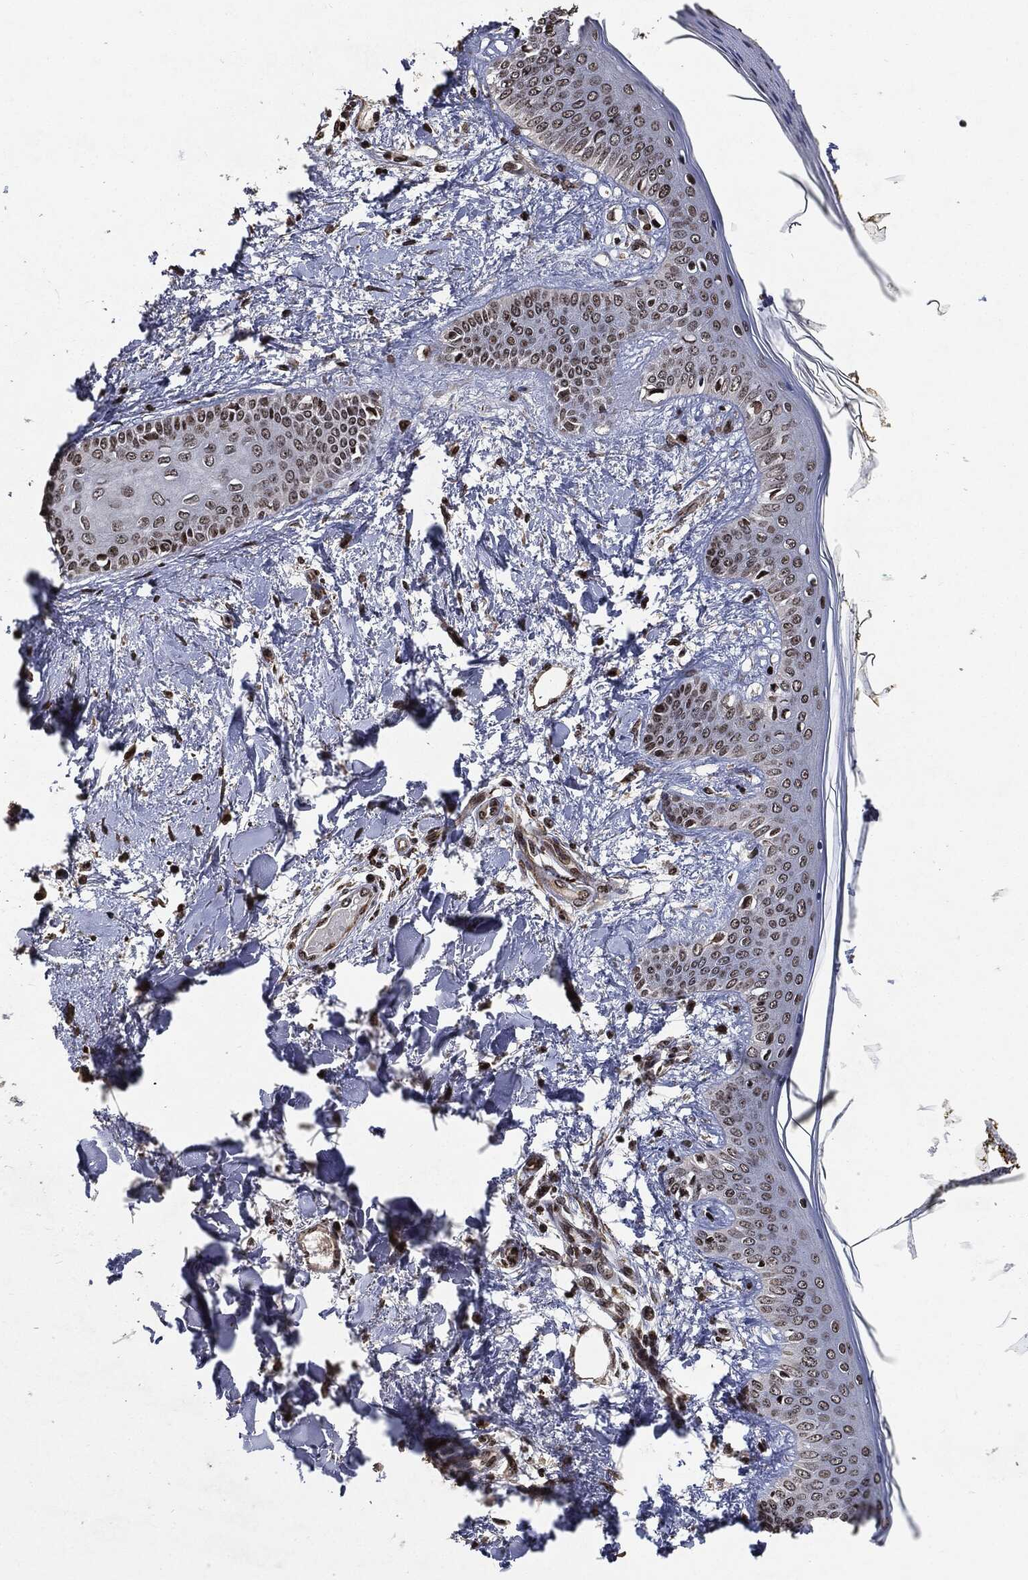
{"staining": {"intensity": "moderate", "quantity": "<25%", "location": "cytoplasmic/membranous,nuclear"}, "tissue": "skin", "cell_type": "Fibroblasts", "image_type": "normal", "snomed": [{"axis": "morphology", "description": "Normal tissue, NOS"}, {"axis": "morphology", "description": "Malignant melanoma, NOS"}, {"axis": "topography", "description": "Skin"}], "caption": "Human skin stained with a brown dye reveals moderate cytoplasmic/membranous,nuclear positive staining in about <25% of fibroblasts.", "gene": "JUN", "patient": {"sex": "female", "age": 34}}